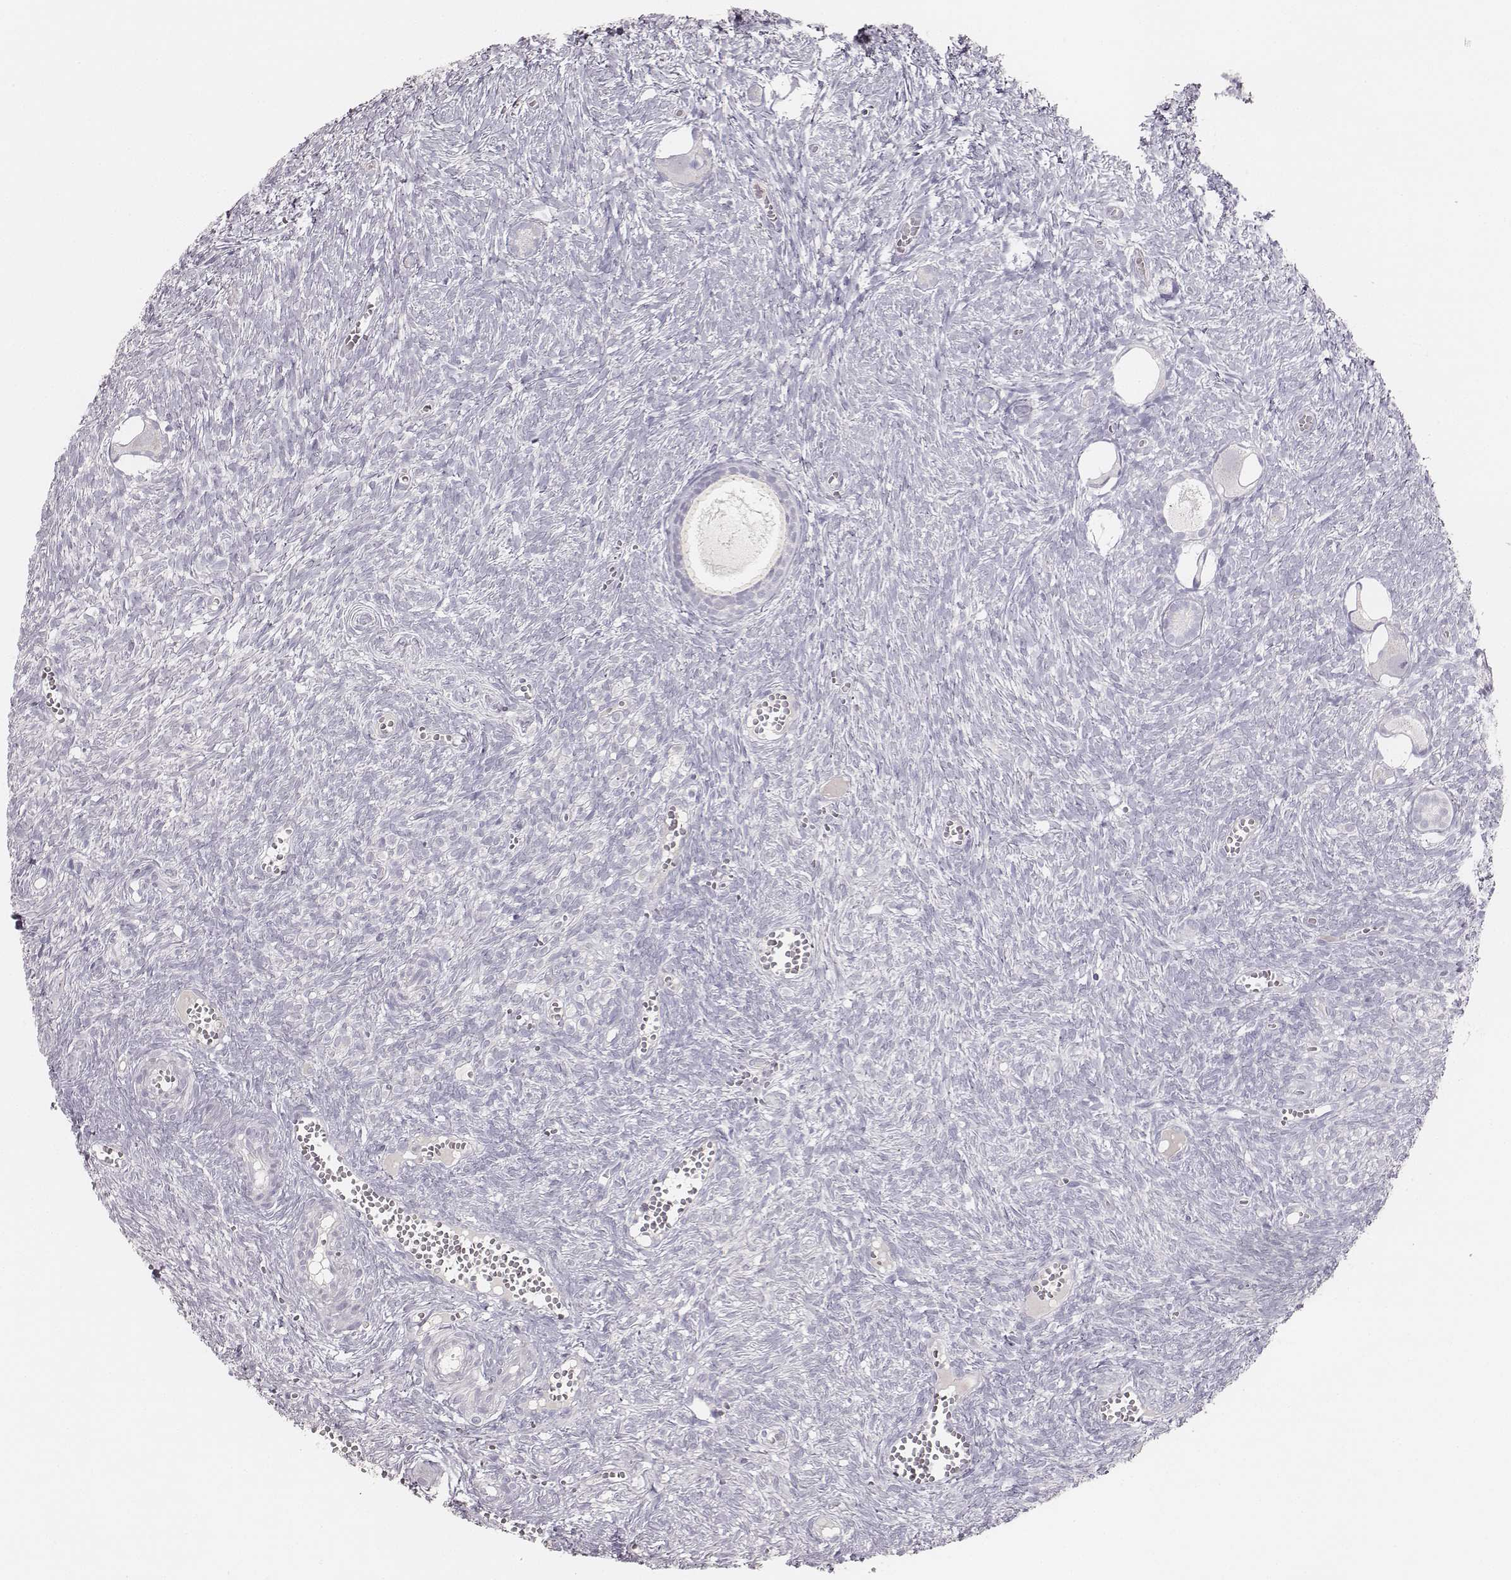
{"staining": {"intensity": "negative", "quantity": "none", "location": "none"}, "tissue": "ovary", "cell_type": "Follicle cells", "image_type": "normal", "snomed": [{"axis": "morphology", "description": "Normal tissue, NOS"}, {"axis": "topography", "description": "Ovary"}], "caption": "Immunohistochemical staining of unremarkable human ovary displays no significant expression in follicle cells.", "gene": "MYH6", "patient": {"sex": "female", "age": 43}}